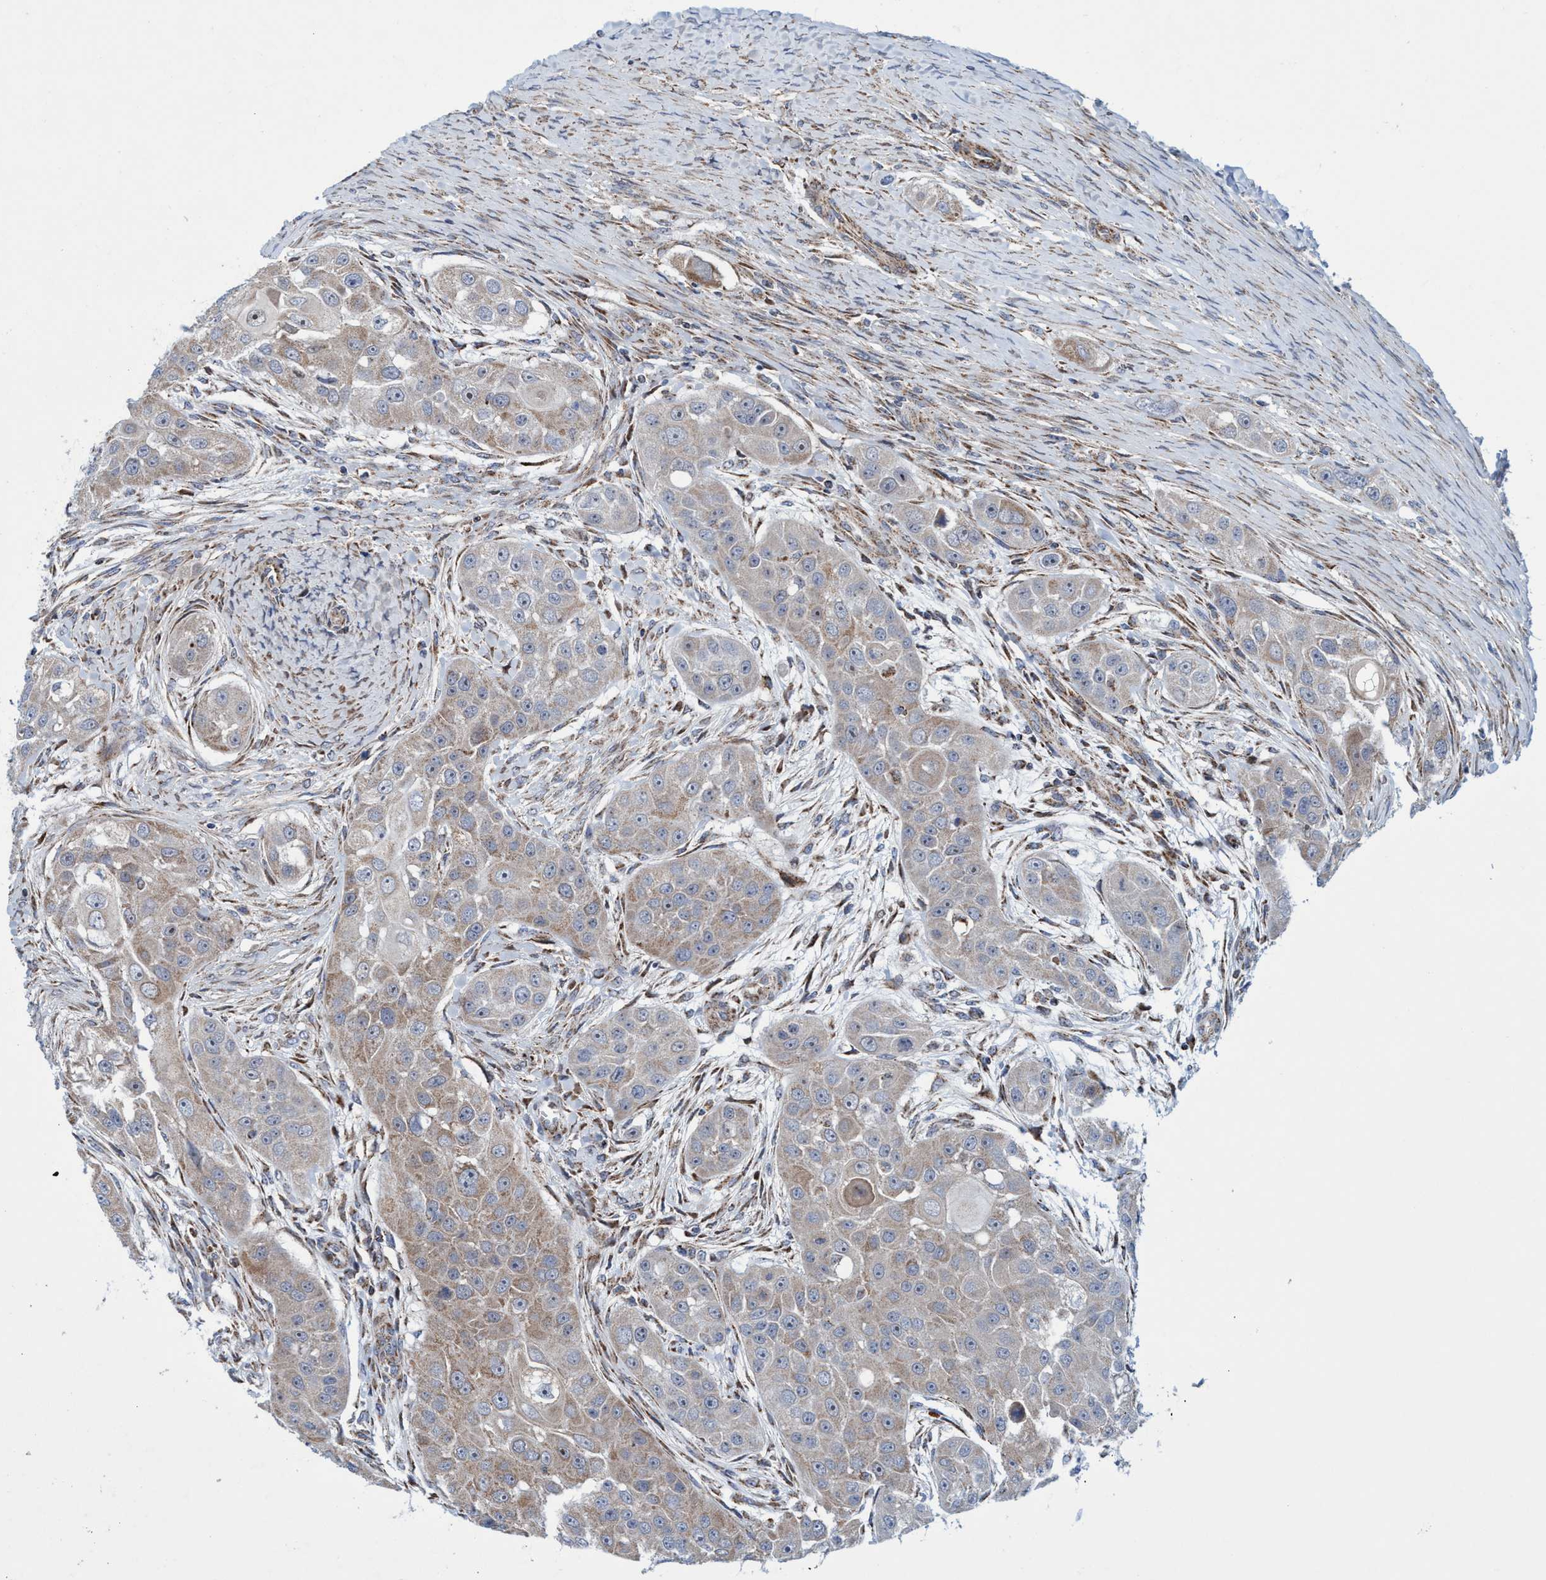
{"staining": {"intensity": "weak", "quantity": "25%-75%", "location": "cytoplasmic/membranous"}, "tissue": "head and neck cancer", "cell_type": "Tumor cells", "image_type": "cancer", "snomed": [{"axis": "morphology", "description": "Normal tissue, NOS"}, {"axis": "morphology", "description": "Squamous cell carcinoma, NOS"}, {"axis": "topography", "description": "Skeletal muscle"}, {"axis": "topography", "description": "Head-Neck"}], "caption": "Head and neck squamous cell carcinoma stained for a protein (brown) exhibits weak cytoplasmic/membranous positive expression in about 25%-75% of tumor cells.", "gene": "POLR1F", "patient": {"sex": "male", "age": 51}}